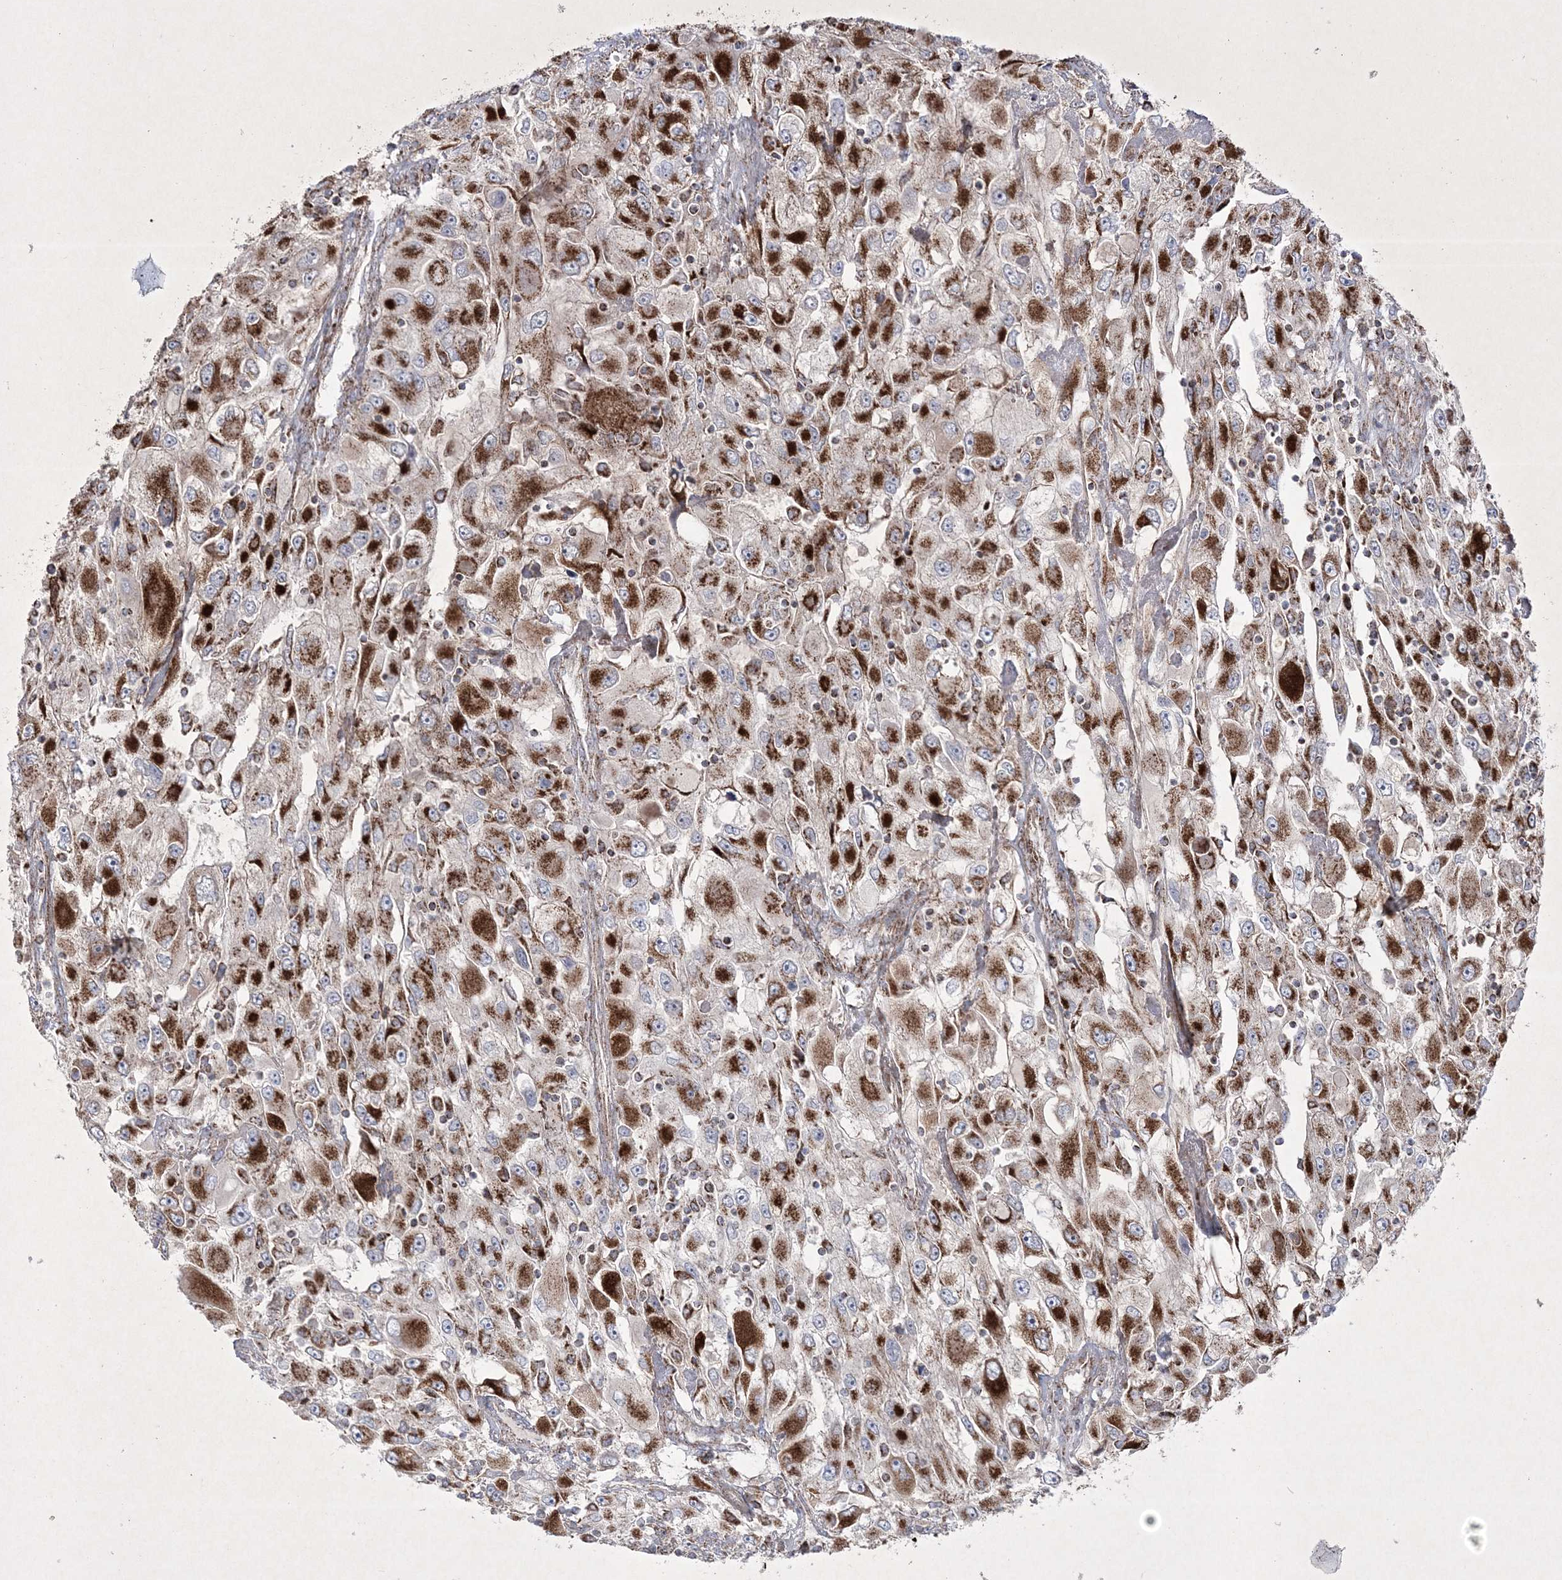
{"staining": {"intensity": "strong", "quantity": ">75%", "location": "cytoplasmic/membranous"}, "tissue": "renal cancer", "cell_type": "Tumor cells", "image_type": "cancer", "snomed": [{"axis": "morphology", "description": "Adenocarcinoma, NOS"}, {"axis": "topography", "description": "Kidney"}], "caption": "This micrograph exhibits renal cancer stained with immunohistochemistry to label a protein in brown. The cytoplasmic/membranous of tumor cells show strong positivity for the protein. Nuclei are counter-stained blue.", "gene": "RICTOR", "patient": {"sex": "female", "age": 52}}